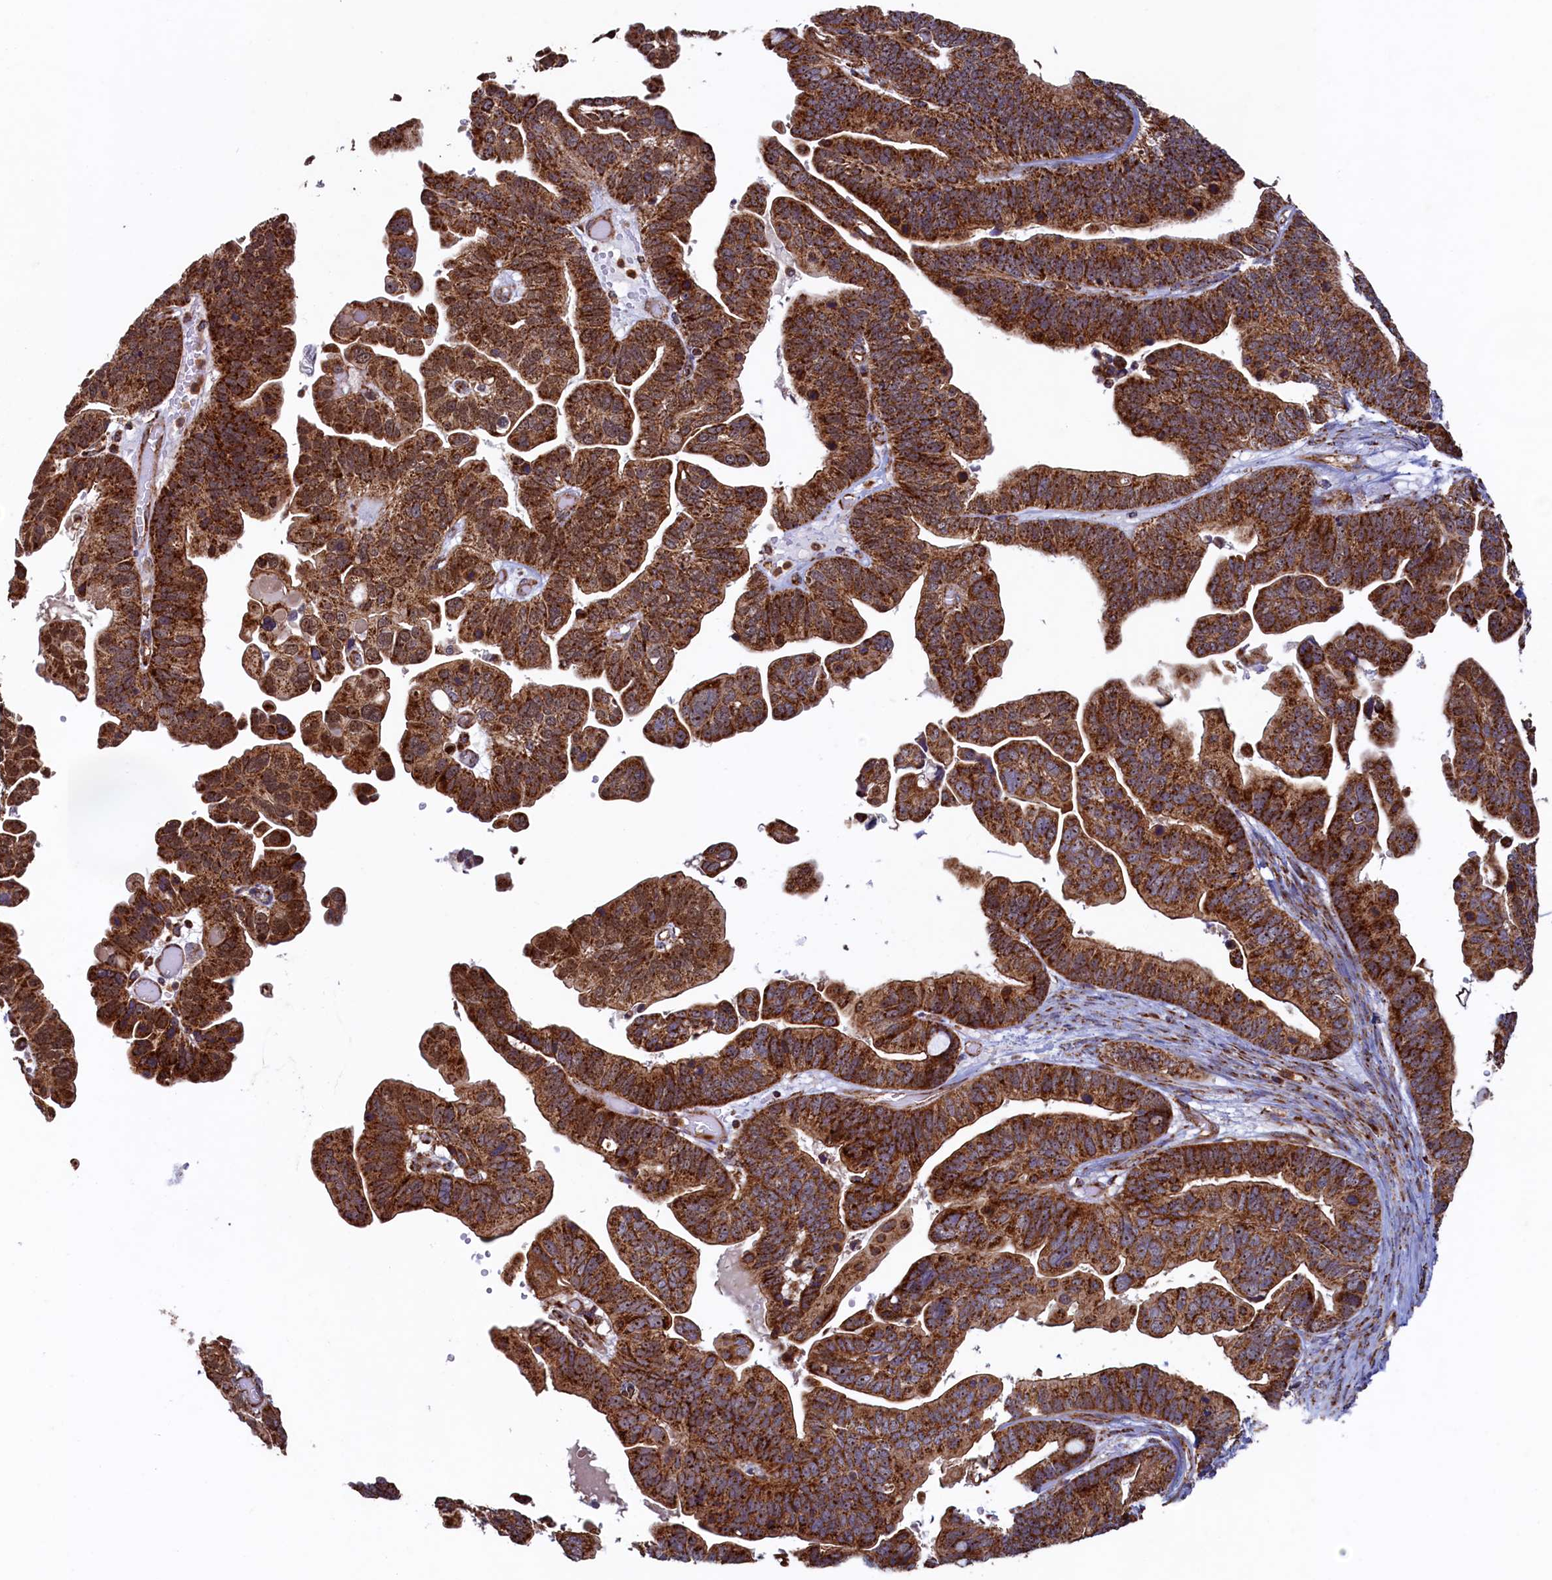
{"staining": {"intensity": "strong", "quantity": ">75%", "location": "cytoplasmic/membranous"}, "tissue": "ovarian cancer", "cell_type": "Tumor cells", "image_type": "cancer", "snomed": [{"axis": "morphology", "description": "Cystadenocarcinoma, serous, NOS"}, {"axis": "topography", "description": "Ovary"}], "caption": "The photomicrograph demonstrates a brown stain indicating the presence of a protein in the cytoplasmic/membranous of tumor cells in ovarian cancer (serous cystadenocarcinoma).", "gene": "UBE3B", "patient": {"sex": "female", "age": 56}}